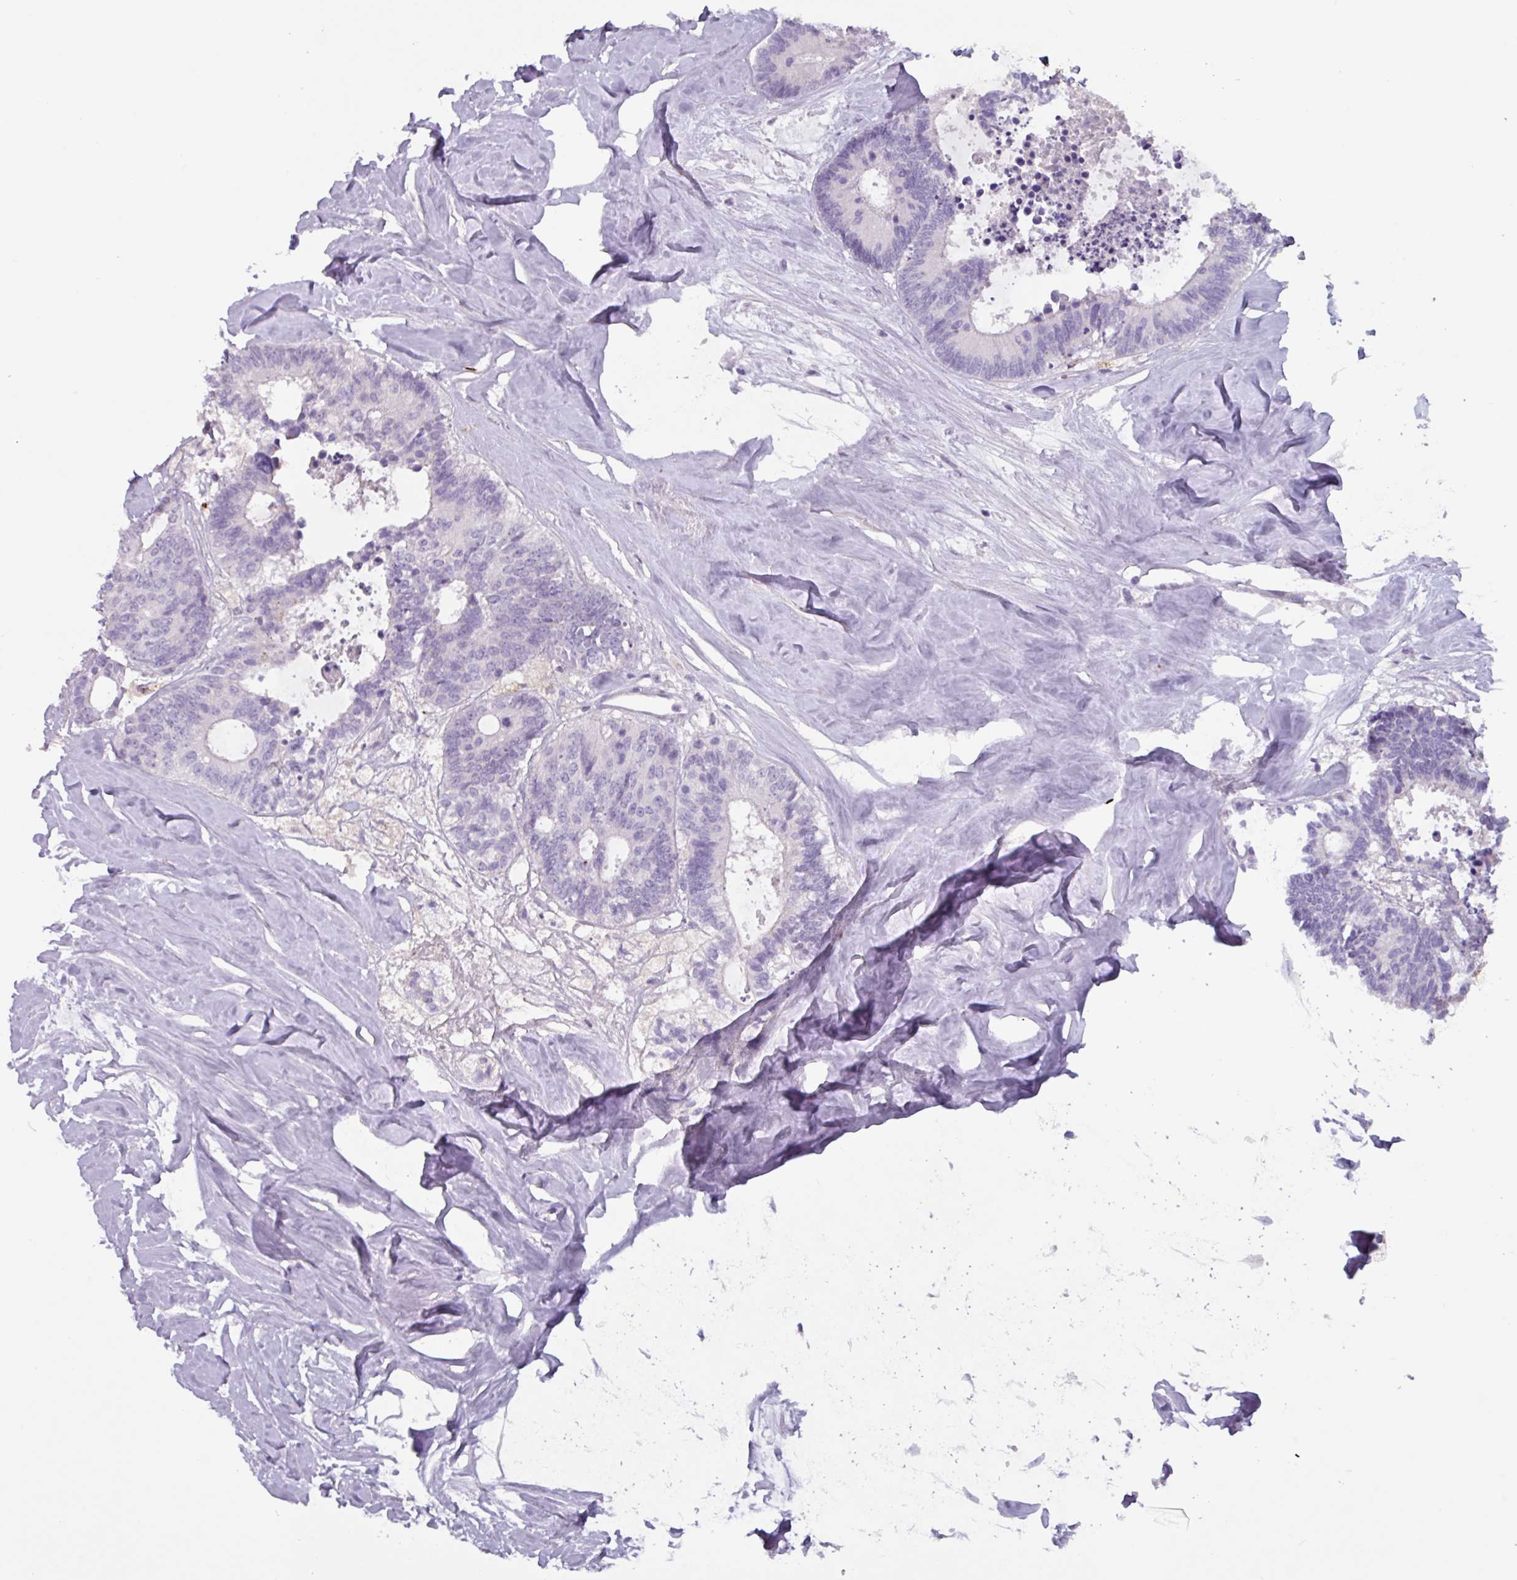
{"staining": {"intensity": "negative", "quantity": "none", "location": "none"}, "tissue": "colorectal cancer", "cell_type": "Tumor cells", "image_type": "cancer", "snomed": [{"axis": "morphology", "description": "Adenocarcinoma, NOS"}, {"axis": "topography", "description": "Colon"}, {"axis": "topography", "description": "Rectum"}], "caption": "The image exhibits no staining of tumor cells in colorectal adenocarcinoma. The staining is performed using DAB (3,3'-diaminobenzidine) brown chromogen with nuclei counter-stained in using hematoxylin.", "gene": "OR2T10", "patient": {"sex": "male", "age": 57}}